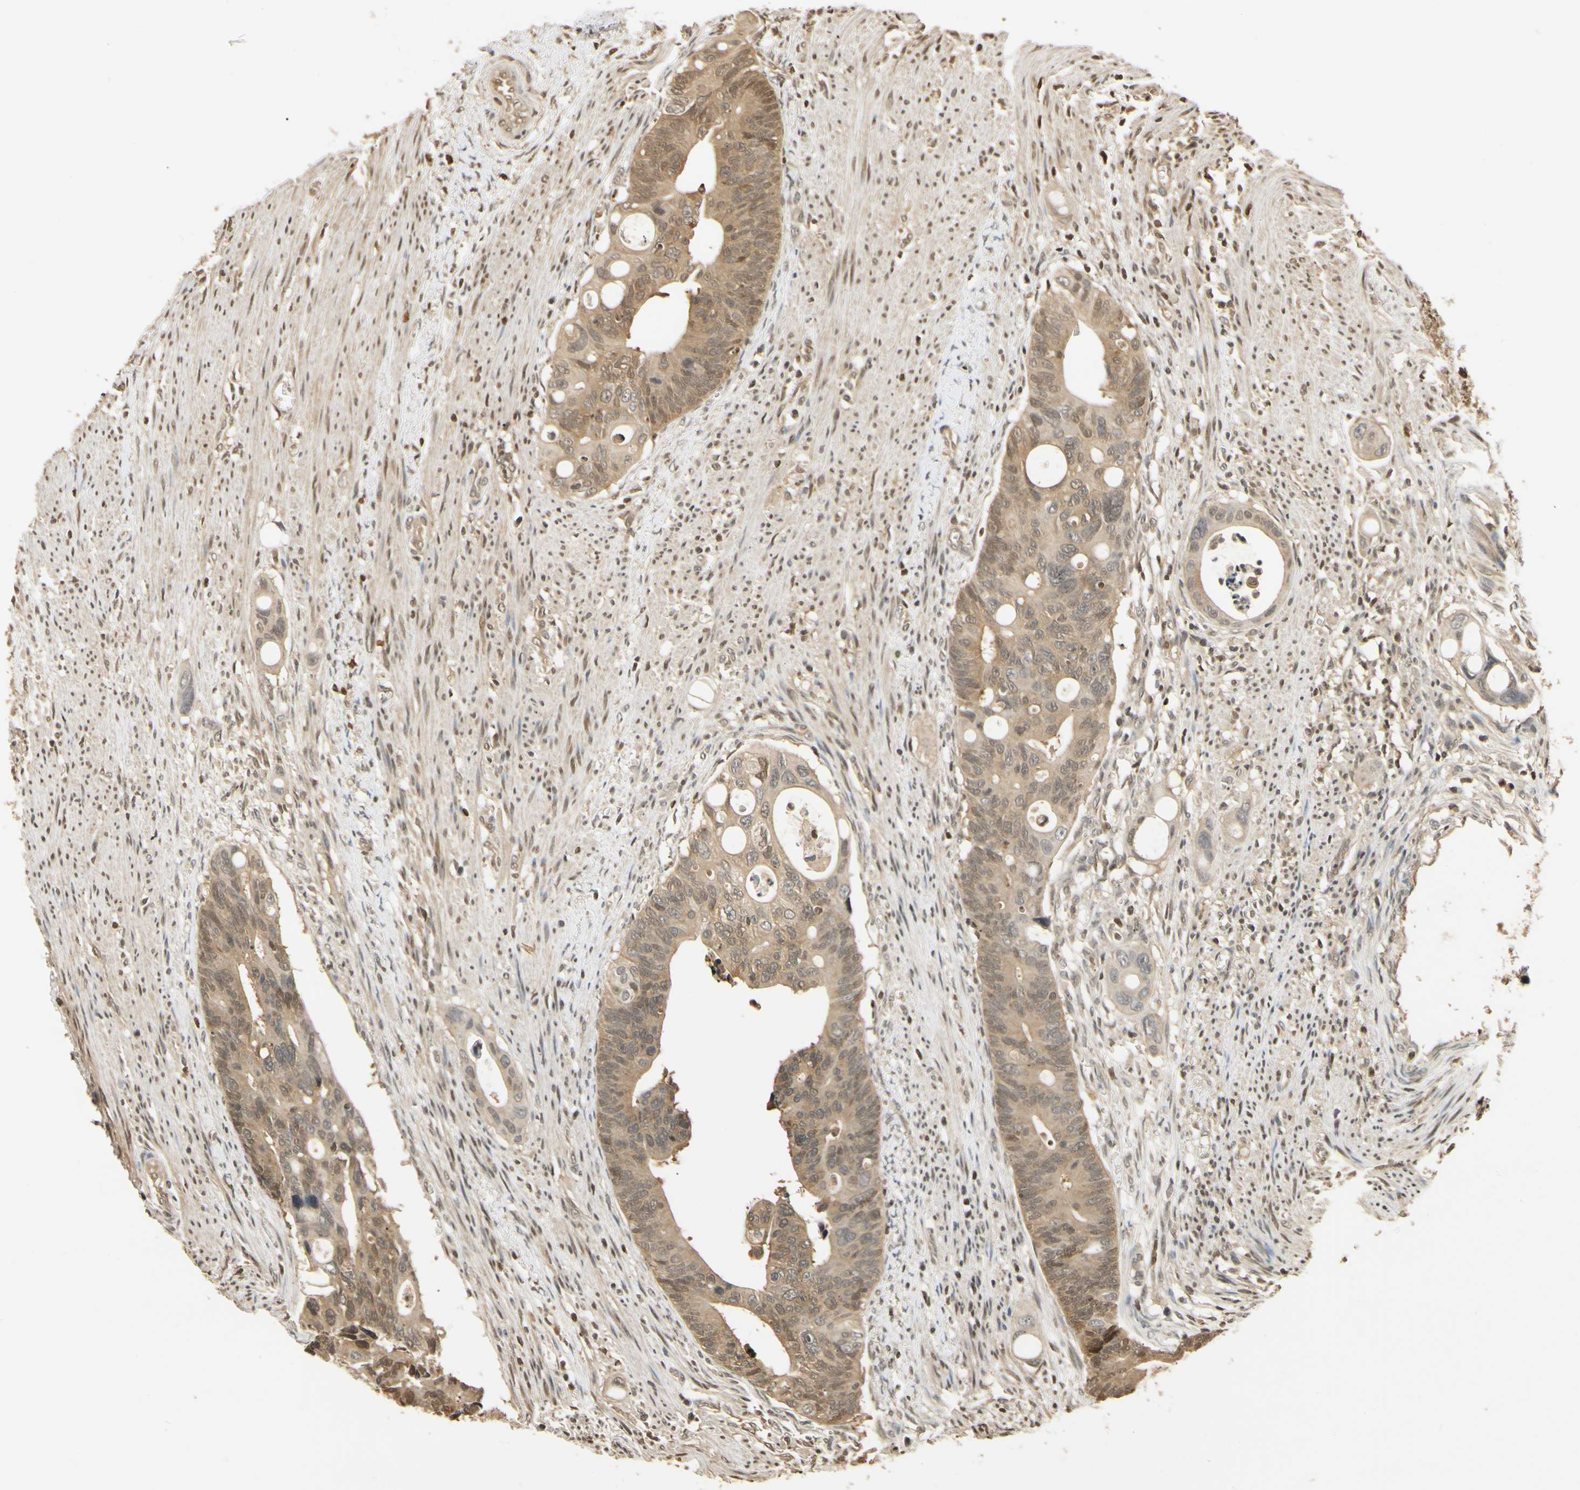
{"staining": {"intensity": "weak", "quantity": ">75%", "location": "cytoplasmic/membranous"}, "tissue": "colorectal cancer", "cell_type": "Tumor cells", "image_type": "cancer", "snomed": [{"axis": "morphology", "description": "Adenocarcinoma, NOS"}, {"axis": "topography", "description": "Colon"}], "caption": "Protein analysis of adenocarcinoma (colorectal) tissue demonstrates weak cytoplasmic/membranous expression in approximately >75% of tumor cells.", "gene": "SOD1", "patient": {"sex": "female", "age": 57}}